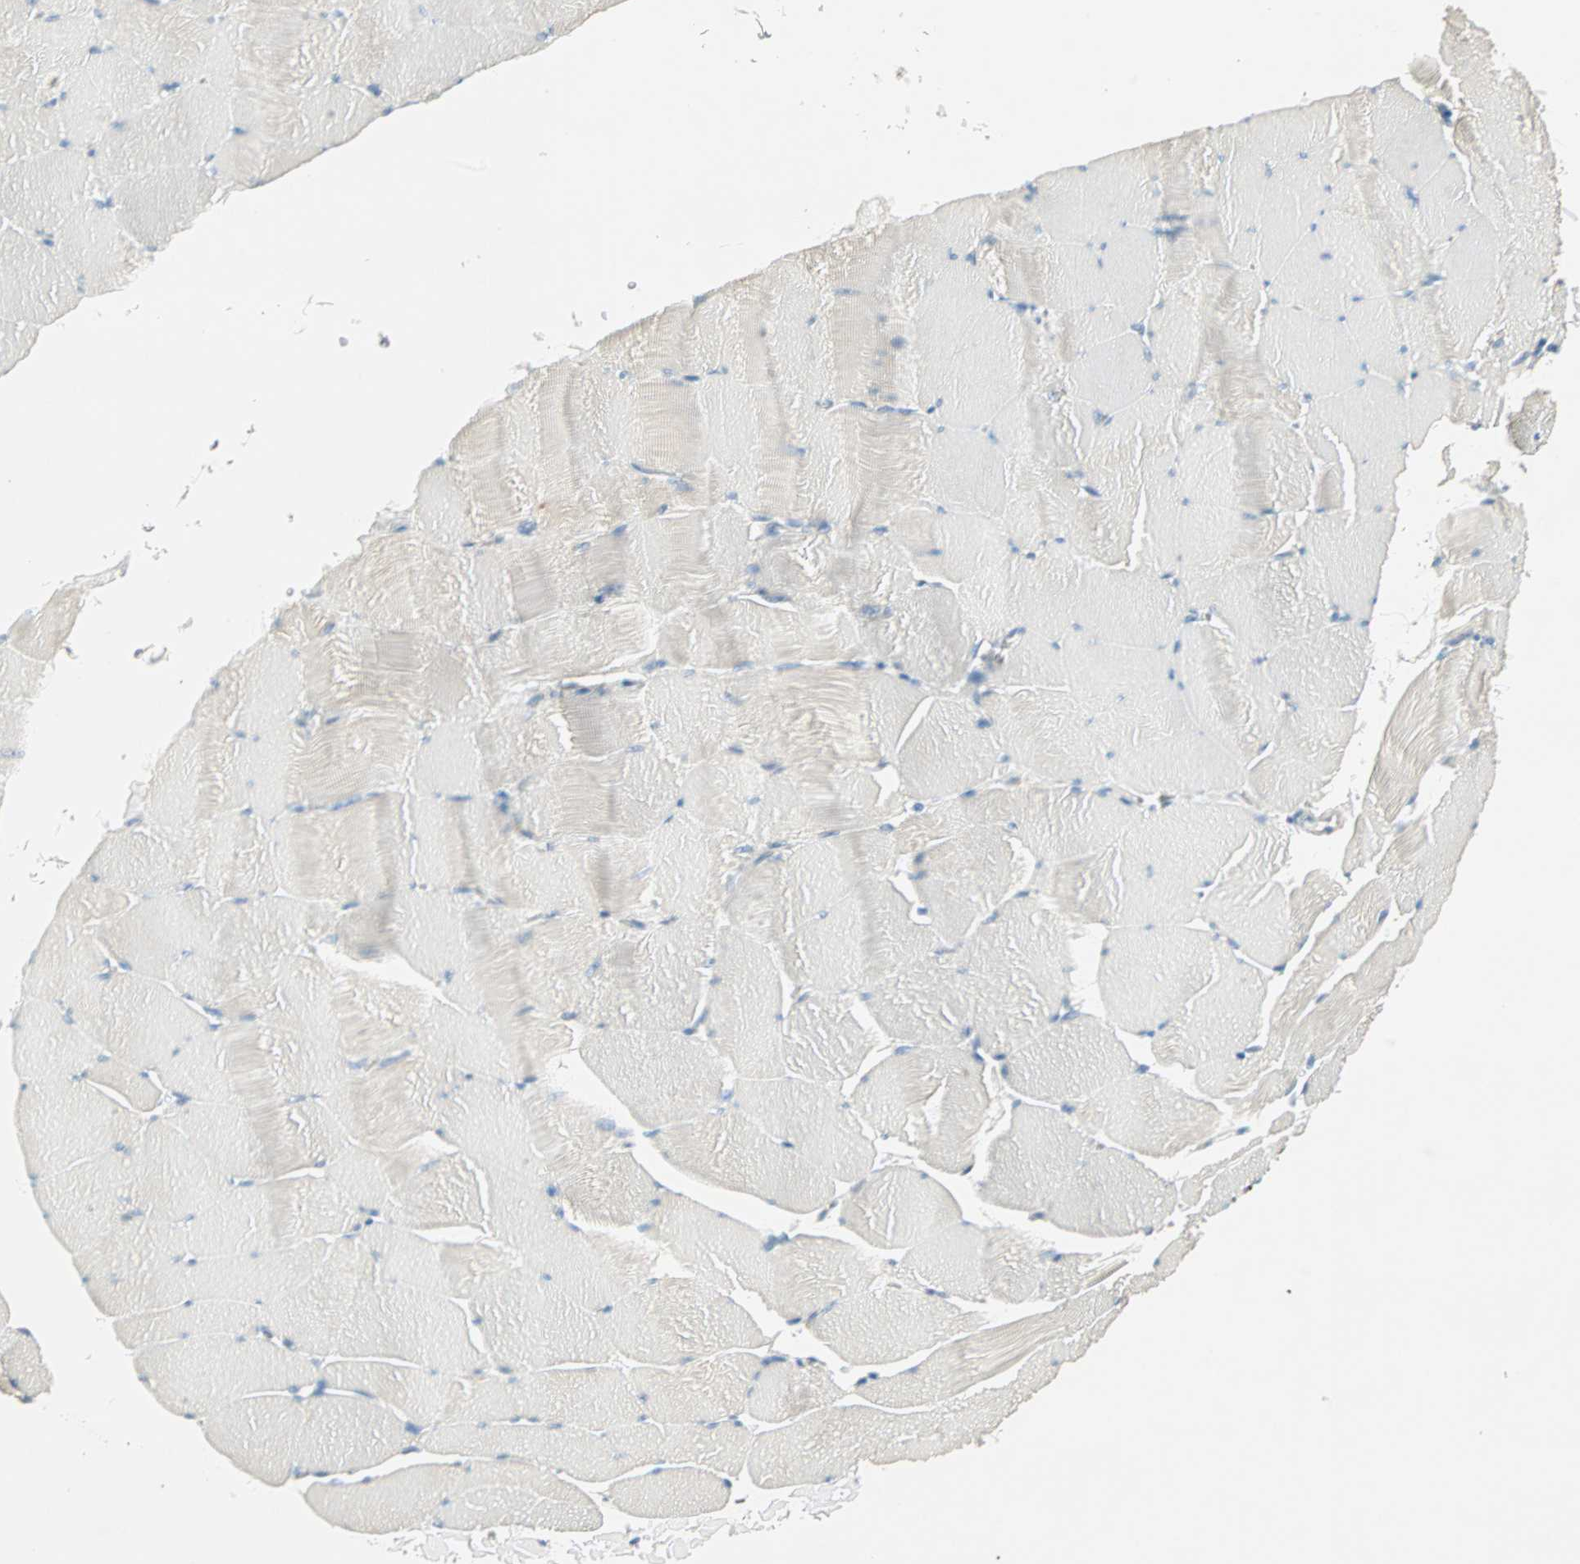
{"staining": {"intensity": "weak", "quantity": "25%-75%", "location": "cytoplasmic/membranous"}, "tissue": "skeletal muscle", "cell_type": "Myocytes", "image_type": "normal", "snomed": [{"axis": "morphology", "description": "Normal tissue, NOS"}, {"axis": "topography", "description": "Skeletal muscle"}], "caption": "DAB immunohistochemical staining of benign skeletal muscle exhibits weak cytoplasmic/membranous protein staining in about 25%-75% of myocytes. The protein of interest is shown in brown color, while the nuclei are stained blue.", "gene": "RAD18", "patient": {"sex": "male", "age": 62}}